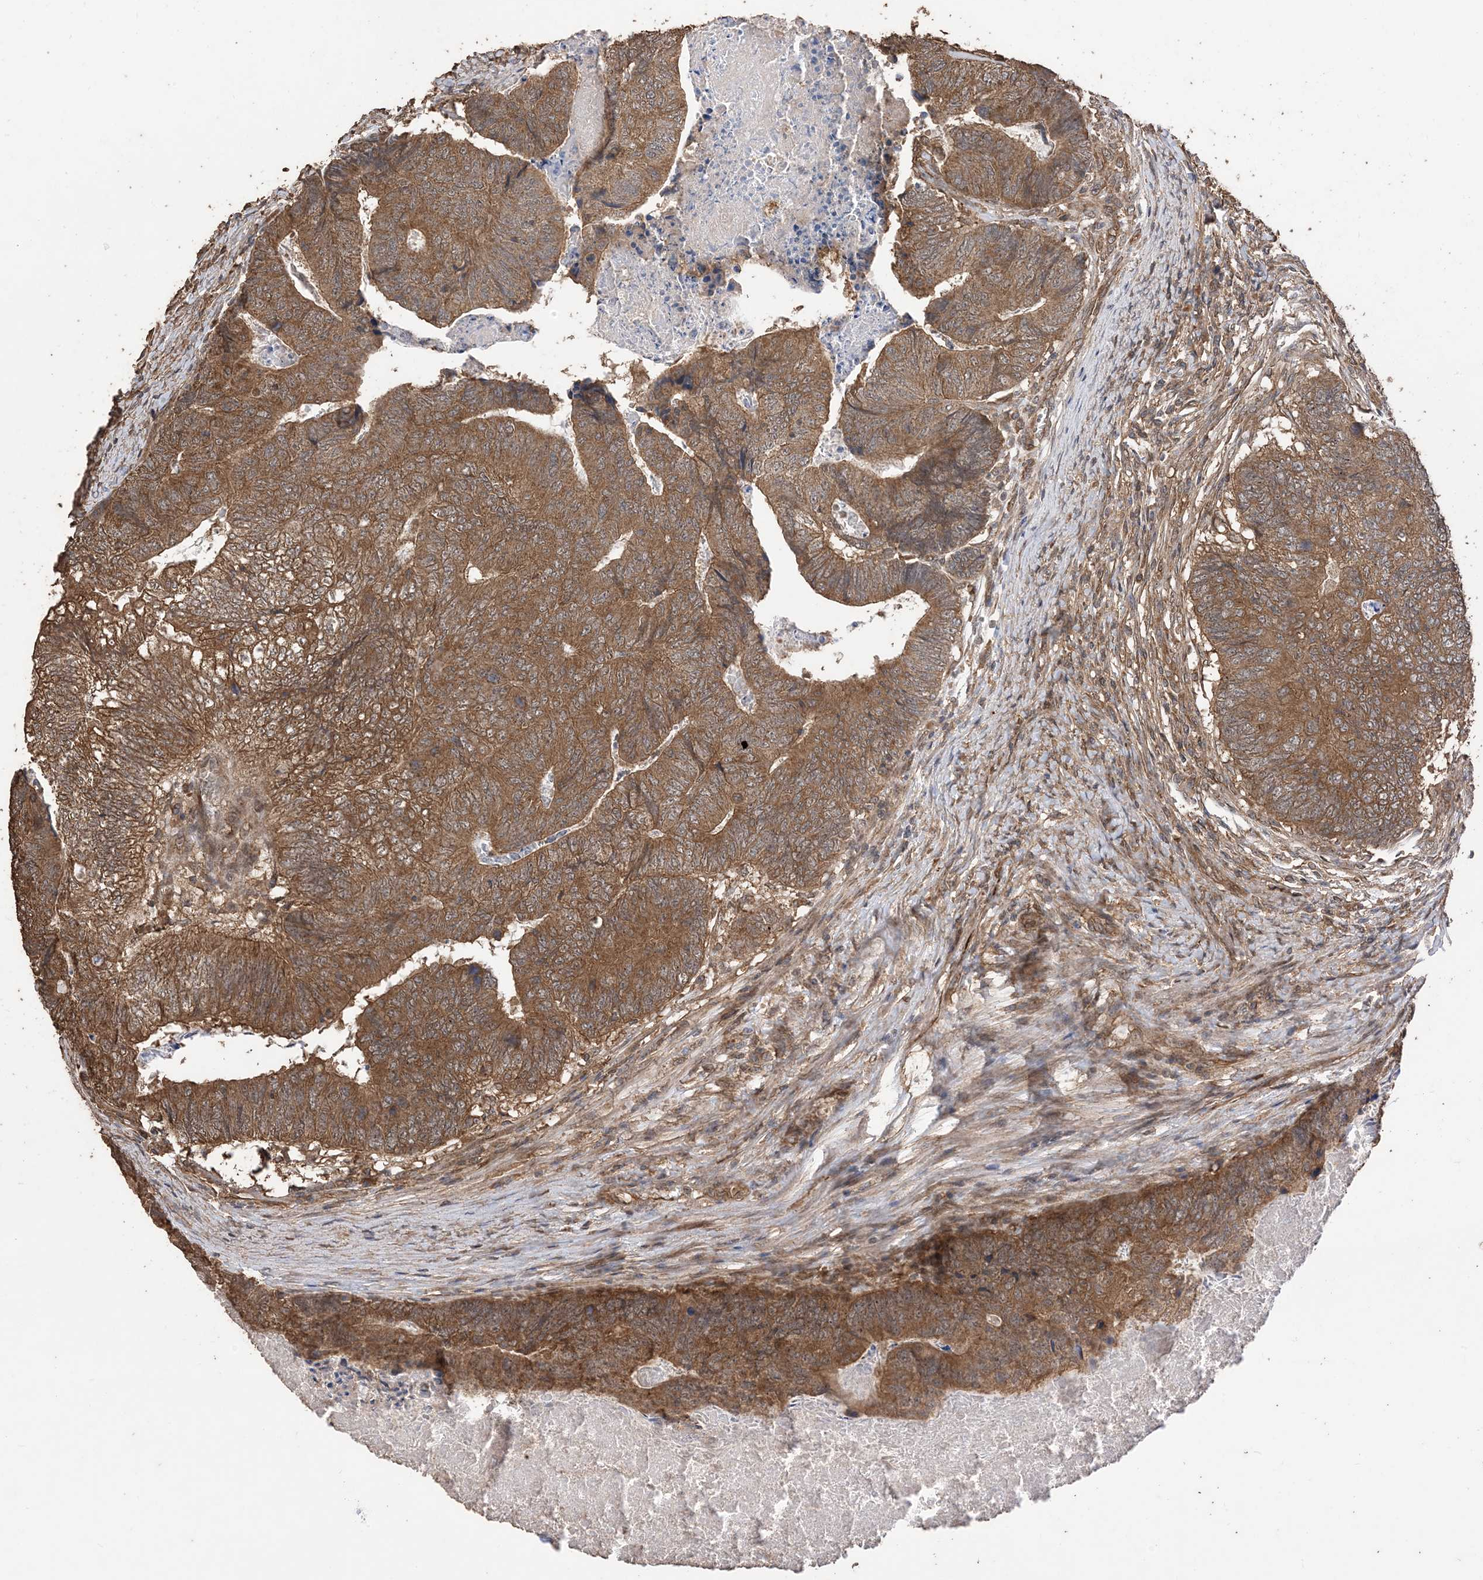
{"staining": {"intensity": "moderate", "quantity": ">75%", "location": "cytoplasmic/membranous"}, "tissue": "colorectal cancer", "cell_type": "Tumor cells", "image_type": "cancer", "snomed": [{"axis": "morphology", "description": "Adenocarcinoma, NOS"}, {"axis": "topography", "description": "Colon"}], "caption": "Colorectal cancer stained for a protein displays moderate cytoplasmic/membranous positivity in tumor cells.", "gene": "ZKSCAN5", "patient": {"sex": "female", "age": 67}}